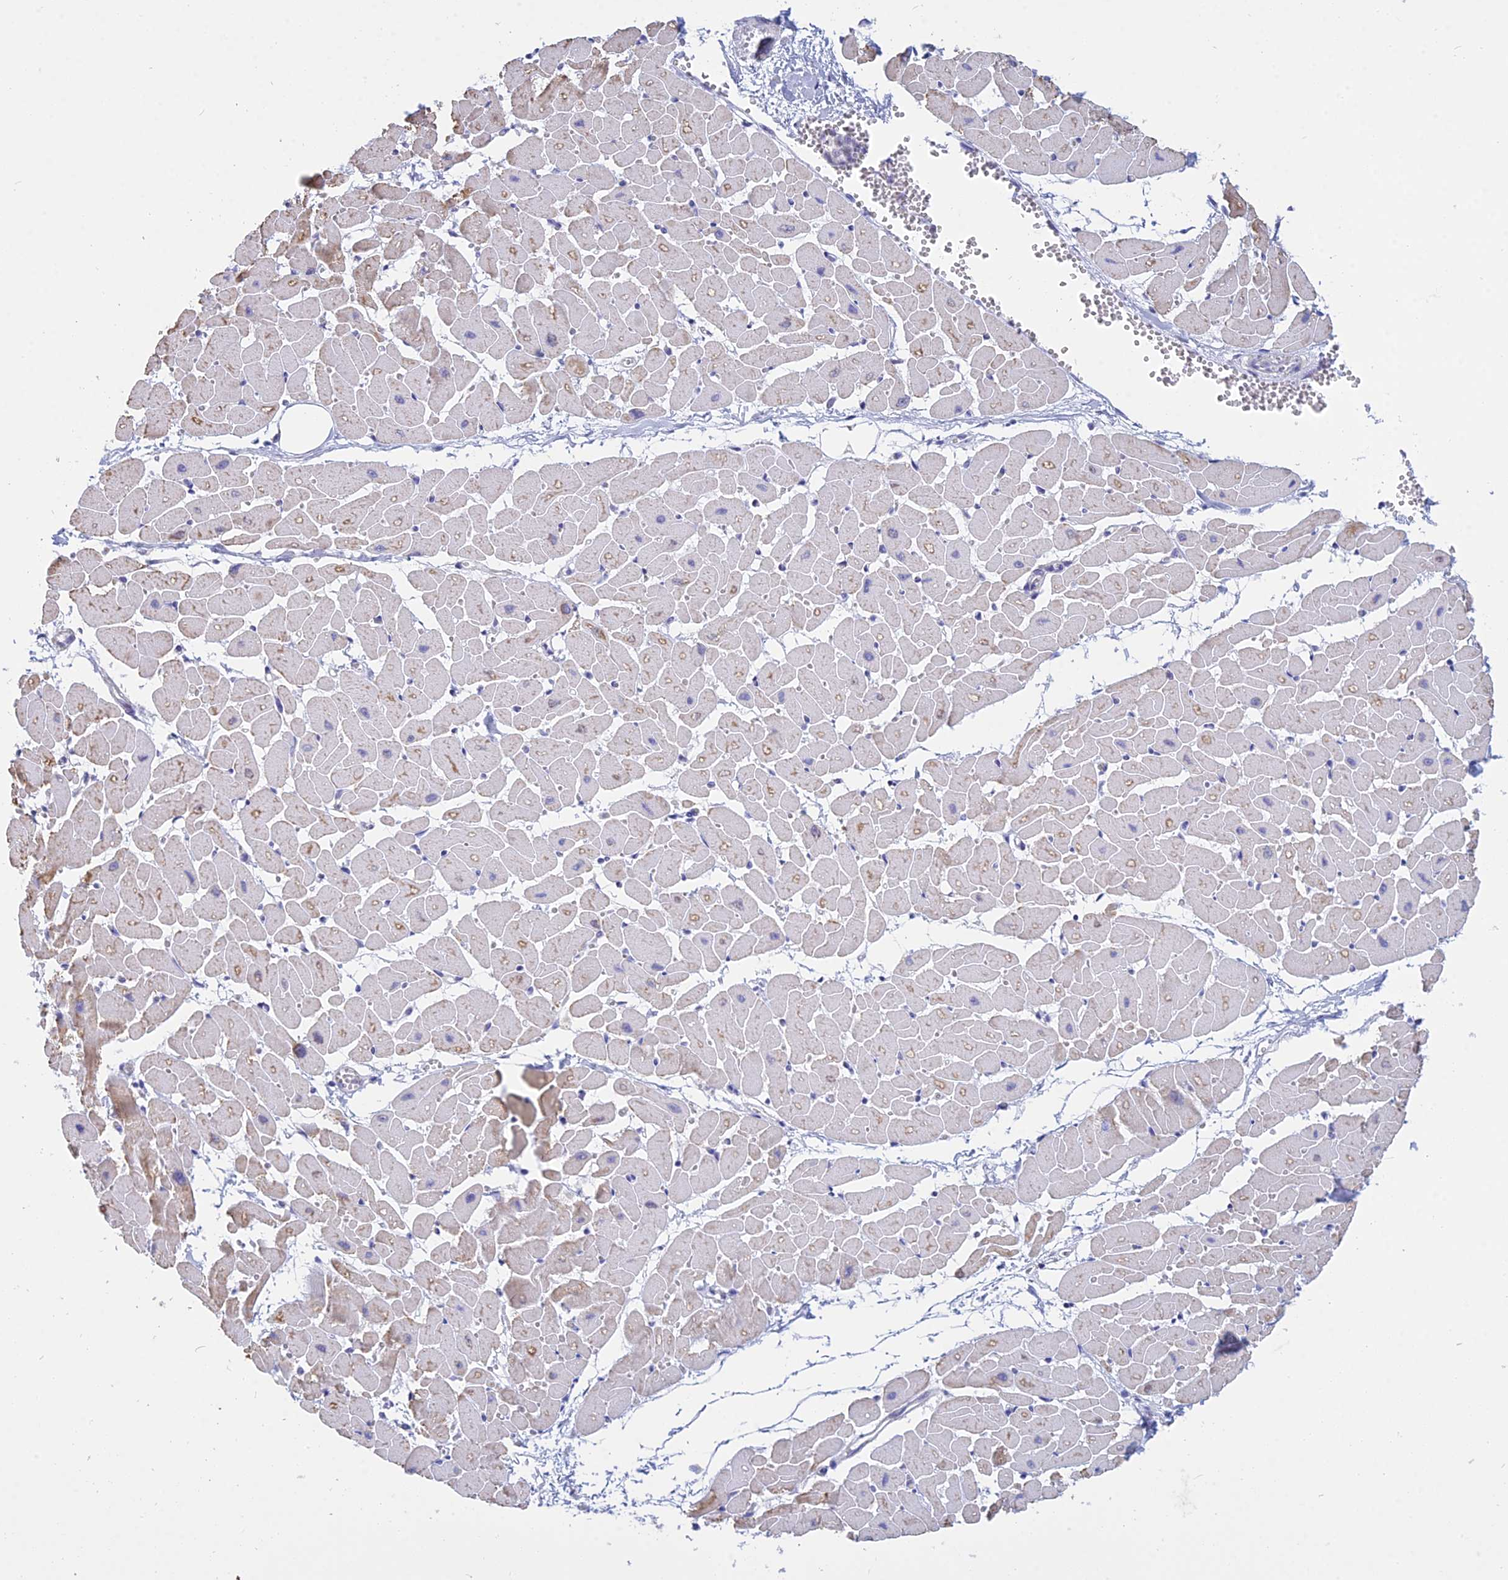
{"staining": {"intensity": "weak", "quantity": "<25%", "location": "cytoplasmic/membranous"}, "tissue": "heart muscle", "cell_type": "Cardiomyocytes", "image_type": "normal", "snomed": [{"axis": "morphology", "description": "Normal tissue, NOS"}, {"axis": "topography", "description": "Heart"}], "caption": "Protein analysis of unremarkable heart muscle shows no significant positivity in cardiomyocytes.", "gene": "KLF14", "patient": {"sex": "female", "age": 19}}